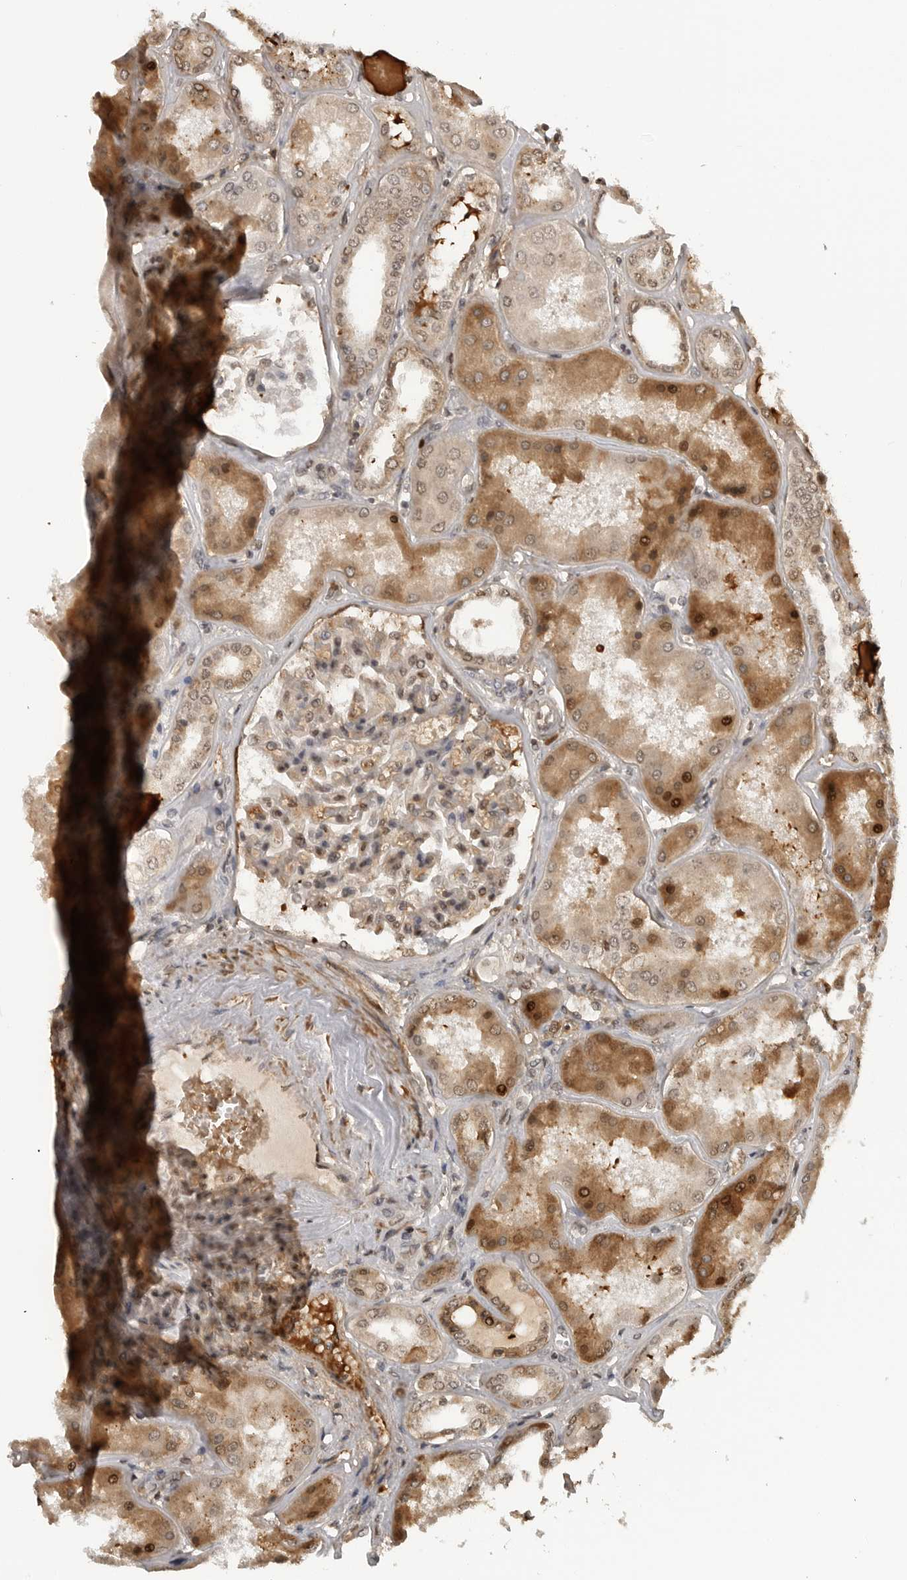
{"staining": {"intensity": "moderate", "quantity": ">75%", "location": "nuclear"}, "tissue": "kidney", "cell_type": "Cells in glomeruli", "image_type": "normal", "snomed": [{"axis": "morphology", "description": "Normal tissue, NOS"}, {"axis": "topography", "description": "Kidney"}], "caption": "IHC staining of benign kidney, which reveals medium levels of moderate nuclear expression in approximately >75% of cells in glomeruli indicating moderate nuclear protein positivity. The staining was performed using DAB (3,3'-diaminobenzidine) (brown) for protein detection and nuclei were counterstained in hematoxylin (blue).", "gene": "CLOCK", "patient": {"sex": "female", "age": 56}}